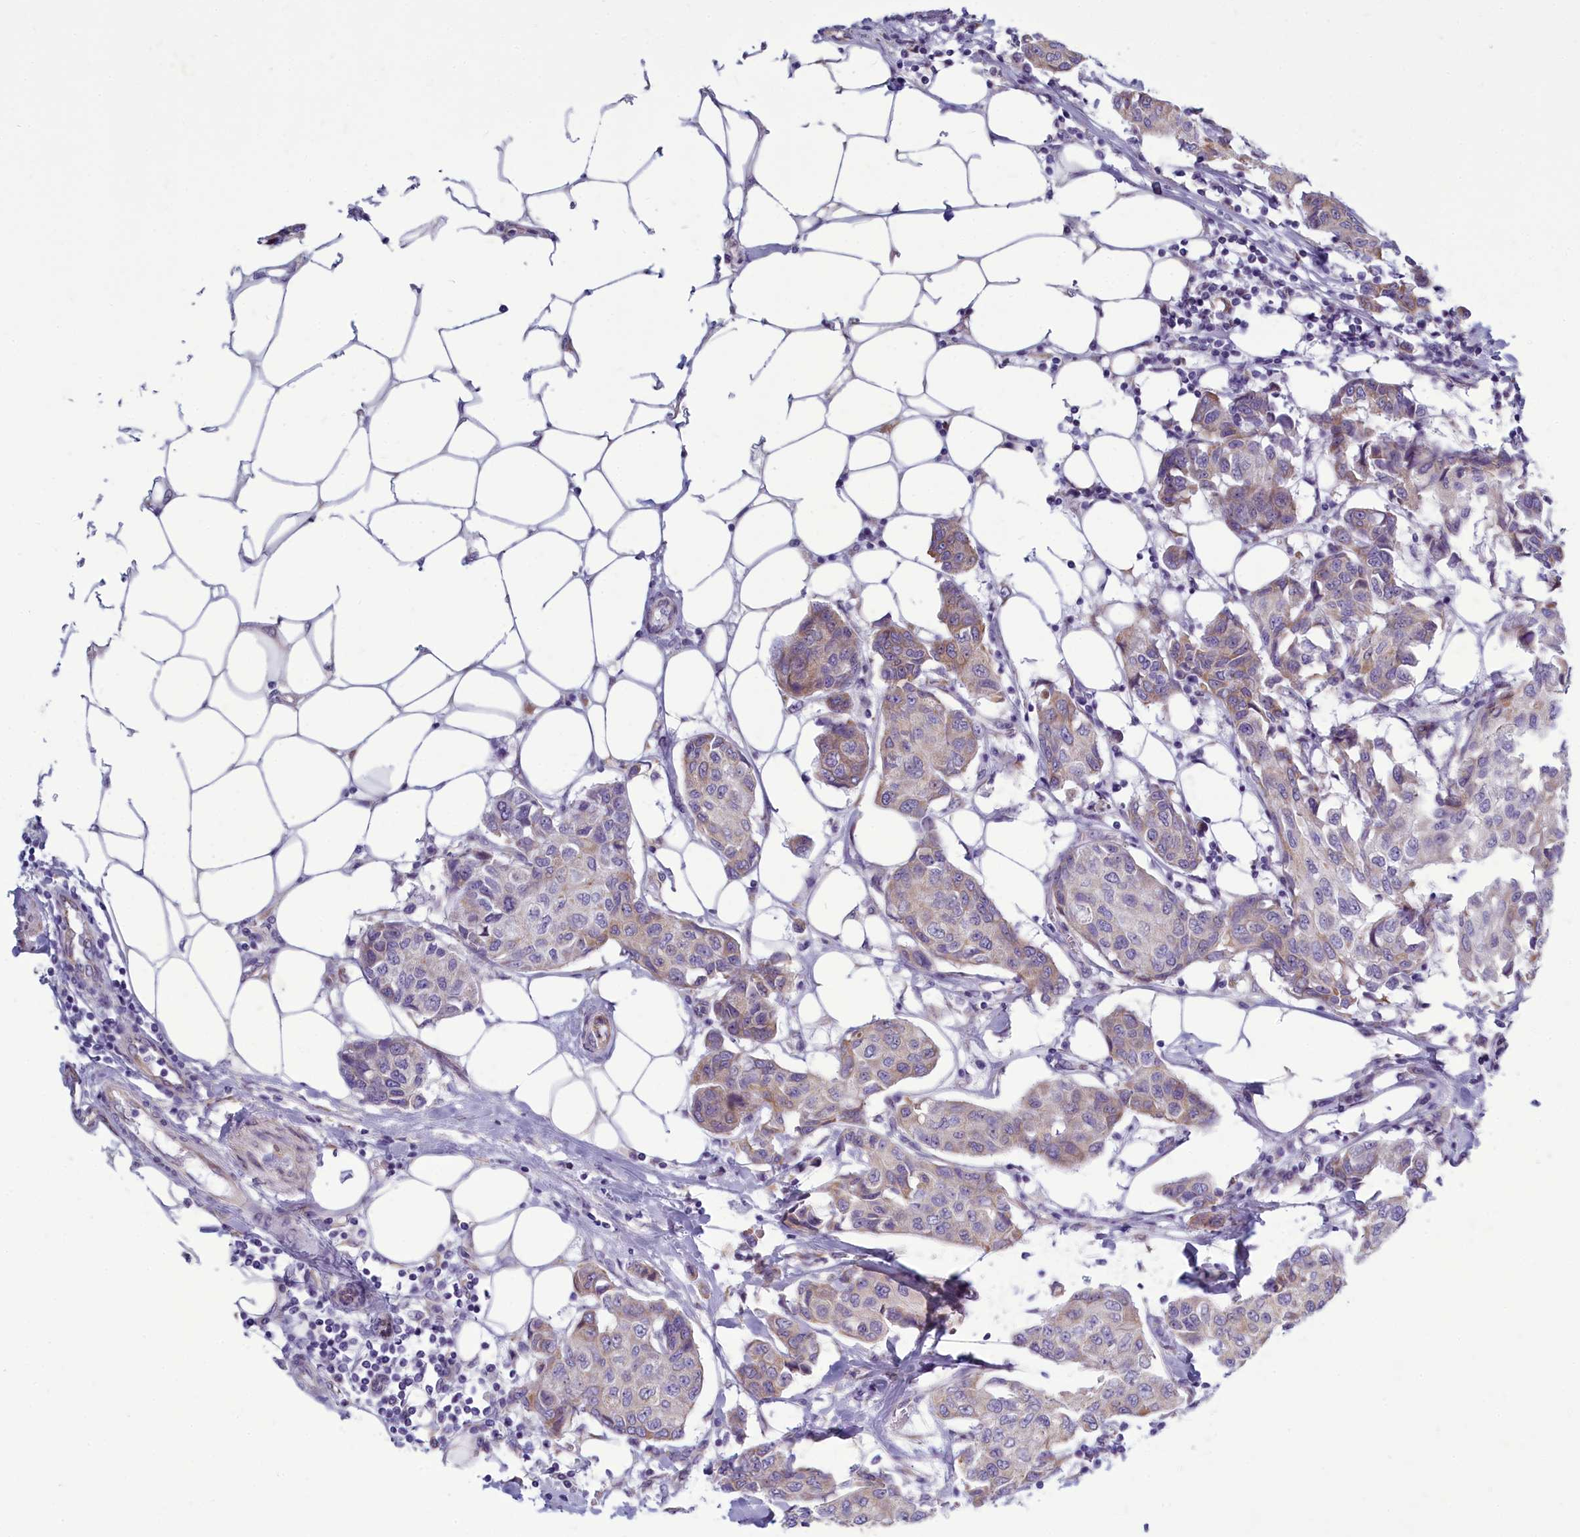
{"staining": {"intensity": "weak", "quantity": "25%-75%", "location": "cytoplasmic/membranous"}, "tissue": "breast cancer", "cell_type": "Tumor cells", "image_type": "cancer", "snomed": [{"axis": "morphology", "description": "Duct carcinoma"}, {"axis": "topography", "description": "Breast"}], "caption": "DAB (3,3'-diaminobenzidine) immunohistochemical staining of breast cancer (infiltrating ductal carcinoma) demonstrates weak cytoplasmic/membranous protein positivity in about 25%-75% of tumor cells. The staining was performed using DAB, with brown indicating positive protein expression. Nuclei are stained blue with hematoxylin.", "gene": "CENATAC", "patient": {"sex": "female", "age": 80}}